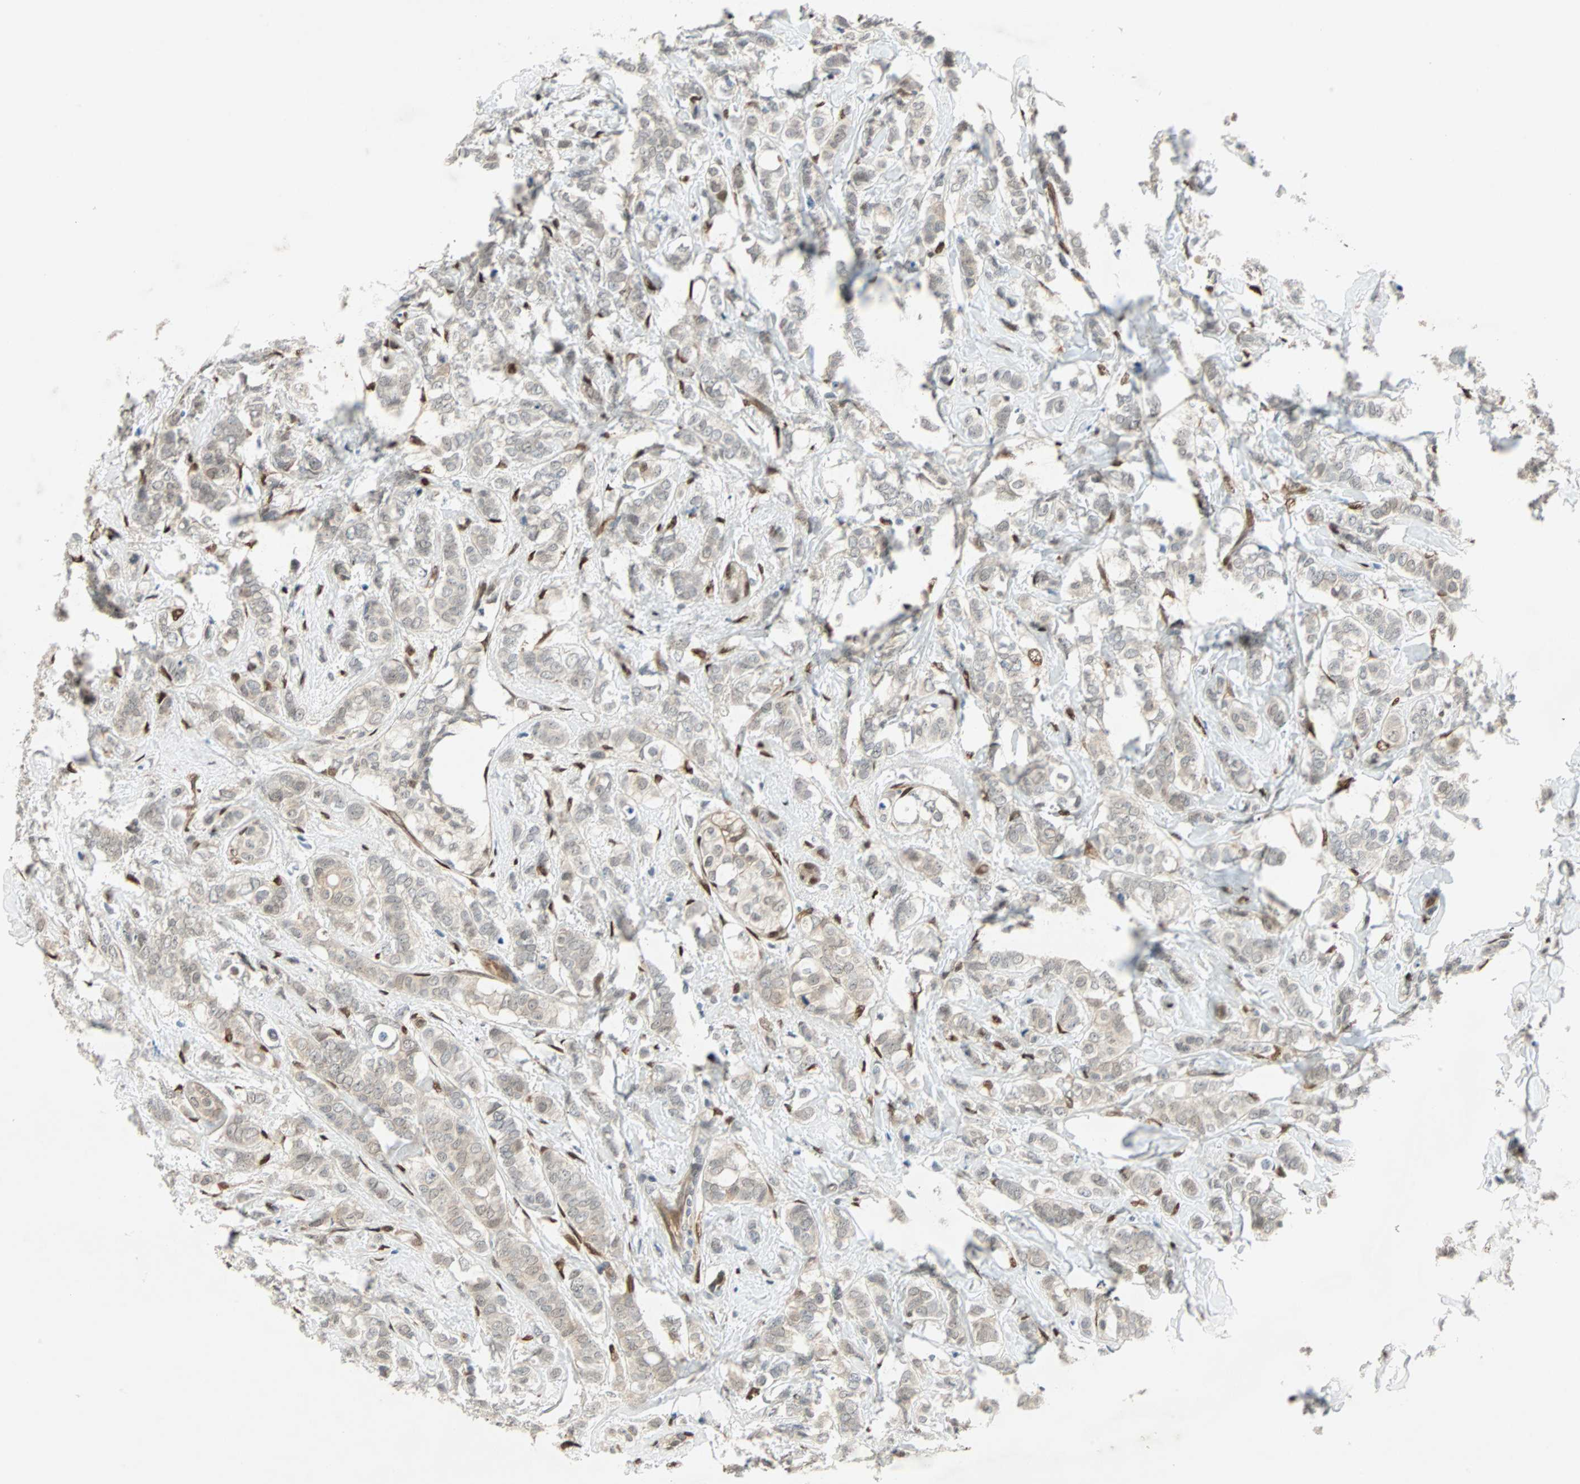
{"staining": {"intensity": "weak", "quantity": "25%-75%", "location": "cytoplasmic/membranous"}, "tissue": "breast cancer", "cell_type": "Tumor cells", "image_type": "cancer", "snomed": [{"axis": "morphology", "description": "Lobular carcinoma"}, {"axis": "topography", "description": "Breast"}], "caption": "Tumor cells show low levels of weak cytoplasmic/membranous staining in approximately 25%-75% of cells in human breast cancer.", "gene": "WWTR1", "patient": {"sex": "female", "age": 60}}